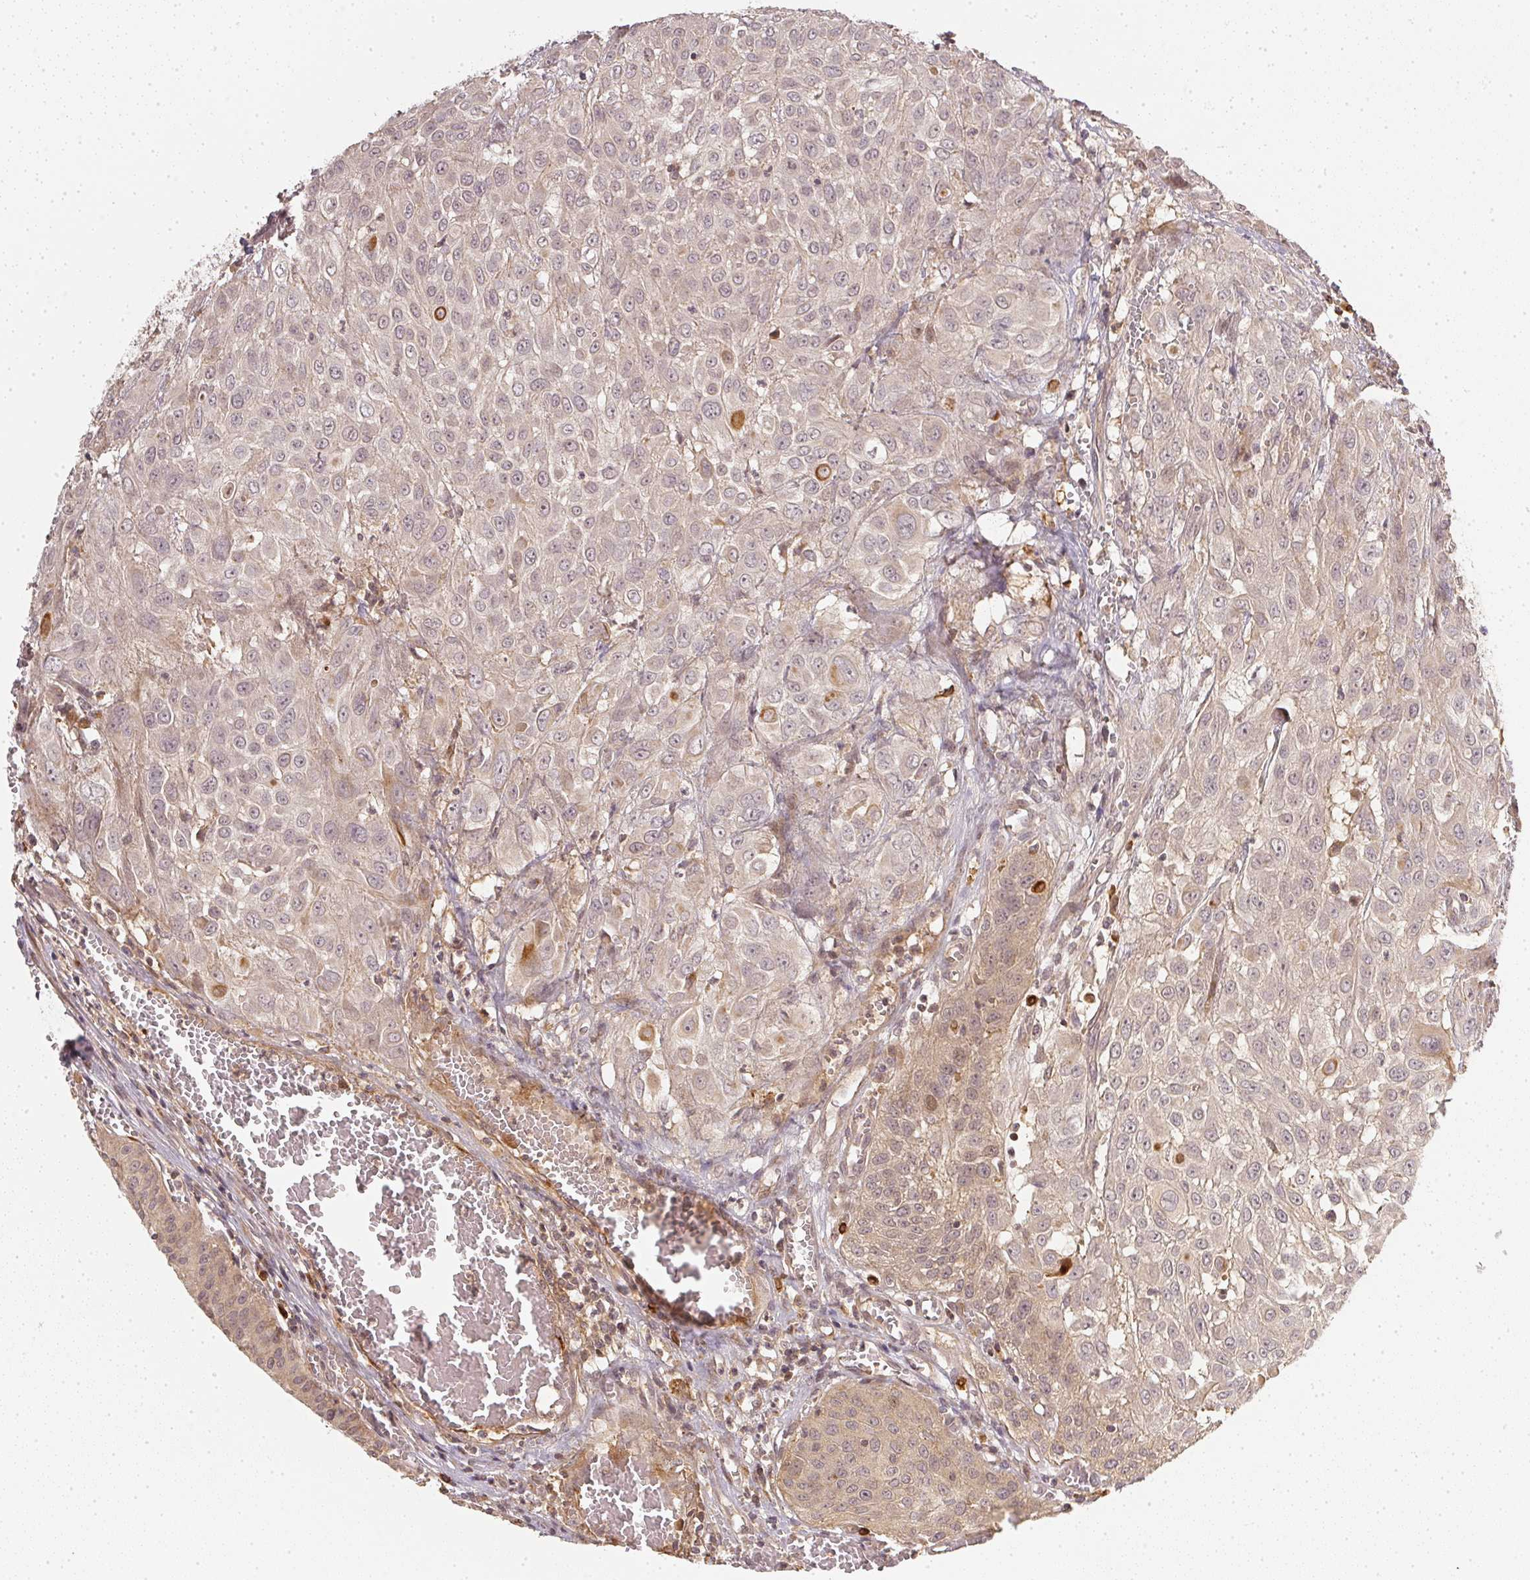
{"staining": {"intensity": "negative", "quantity": "none", "location": "none"}, "tissue": "urothelial cancer", "cell_type": "Tumor cells", "image_type": "cancer", "snomed": [{"axis": "morphology", "description": "Urothelial carcinoma, High grade"}, {"axis": "topography", "description": "Urinary bladder"}], "caption": "This is a image of immunohistochemistry (IHC) staining of urothelial carcinoma (high-grade), which shows no staining in tumor cells.", "gene": "SERPINE1", "patient": {"sex": "male", "age": 57}}